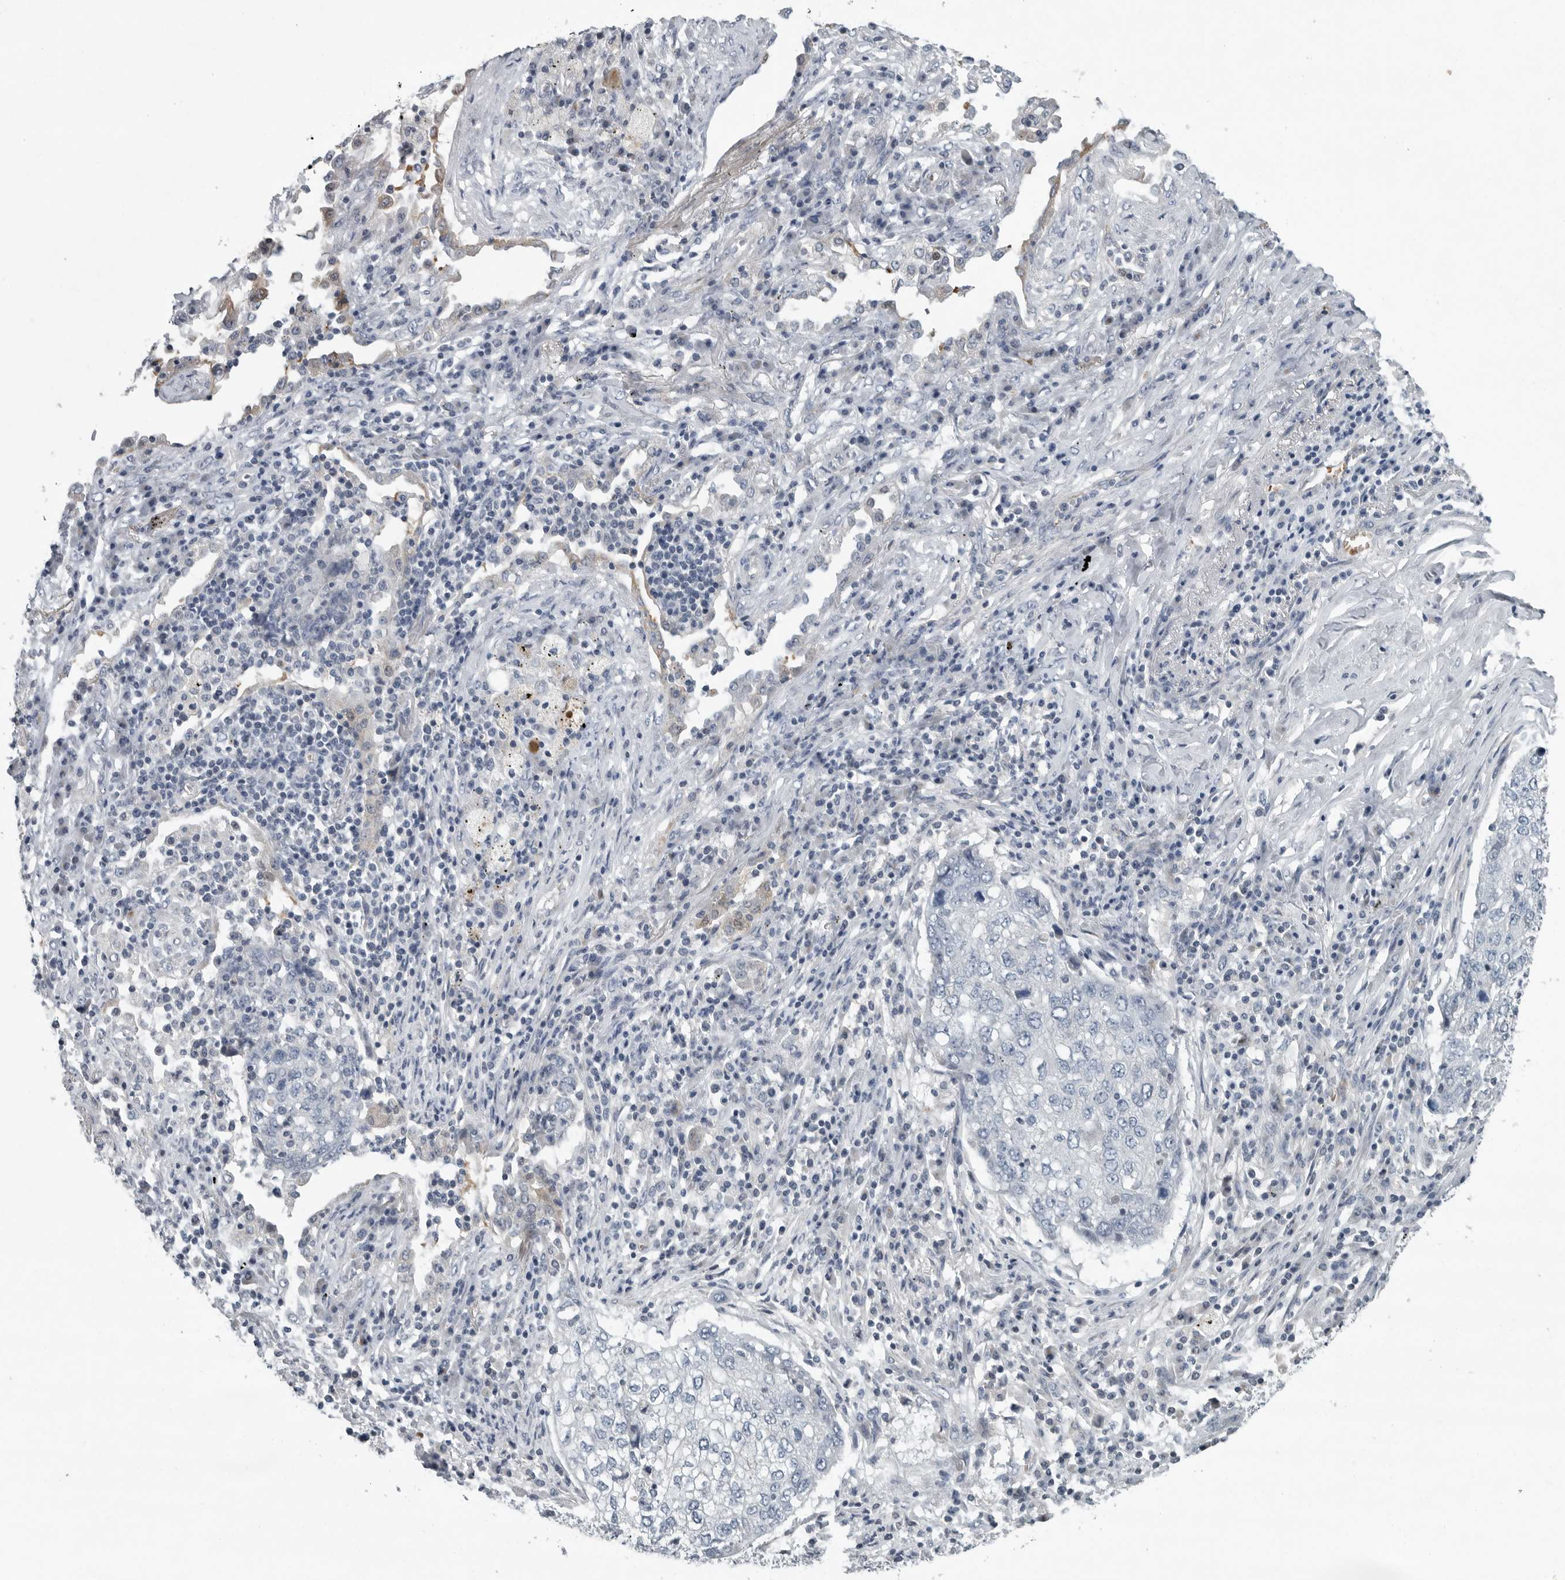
{"staining": {"intensity": "negative", "quantity": "none", "location": "none"}, "tissue": "lung cancer", "cell_type": "Tumor cells", "image_type": "cancer", "snomed": [{"axis": "morphology", "description": "Squamous cell carcinoma, NOS"}, {"axis": "topography", "description": "Lung"}], "caption": "Lung cancer (squamous cell carcinoma) was stained to show a protein in brown. There is no significant expression in tumor cells.", "gene": "MPP3", "patient": {"sex": "female", "age": 63}}